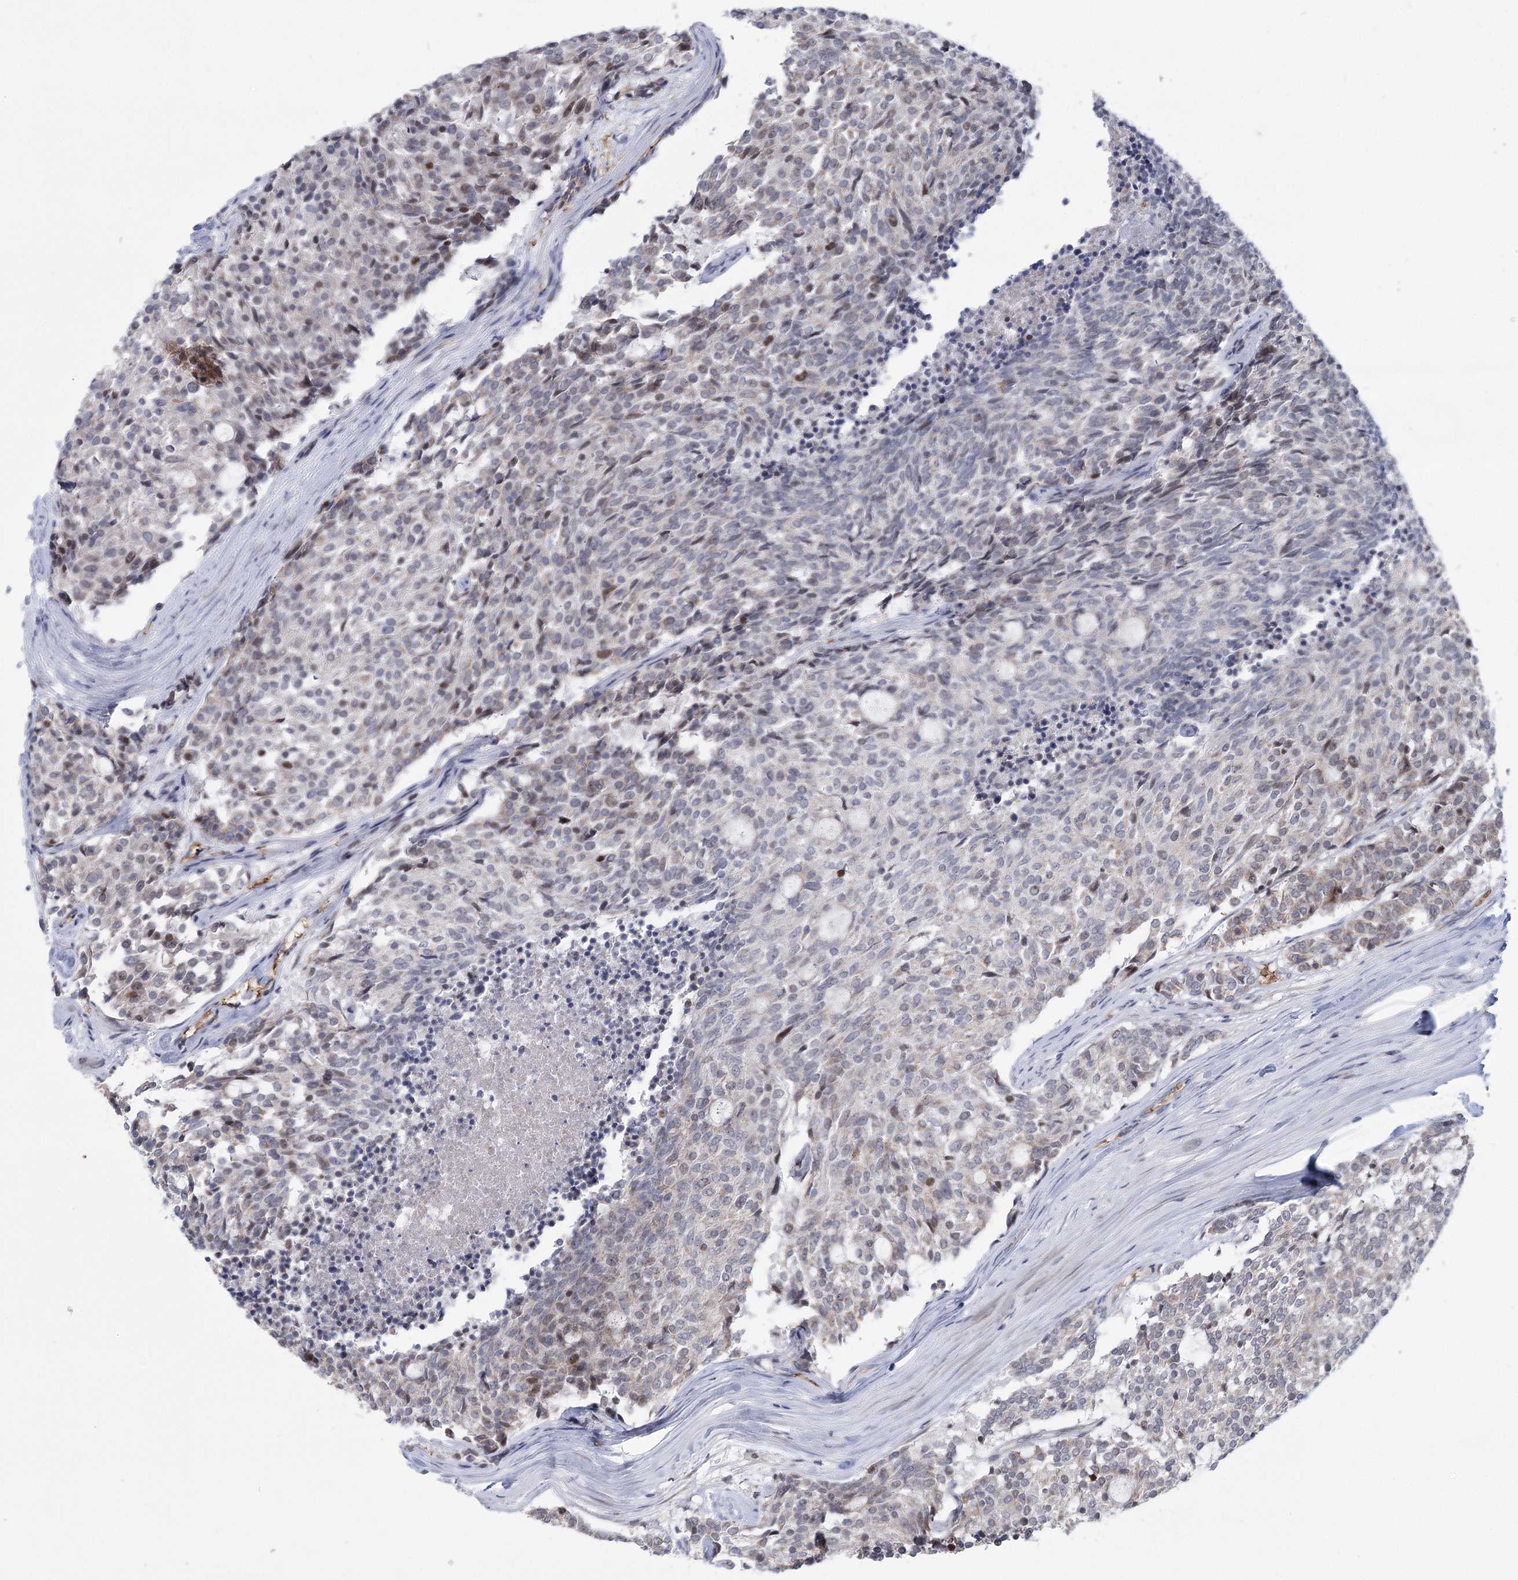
{"staining": {"intensity": "negative", "quantity": "none", "location": "none"}, "tissue": "carcinoid", "cell_type": "Tumor cells", "image_type": "cancer", "snomed": [{"axis": "morphology", "description": "Carcinoid, malignant, NOS"}, {"axis": "topography", "description": "Pancreas"}], "caption": "Micrograph shows no significant protein expression in tumor cells of carcinoid (malignant).", "gene": "NSMCE4A", "patient": {"sex": "female", "age": 54}}